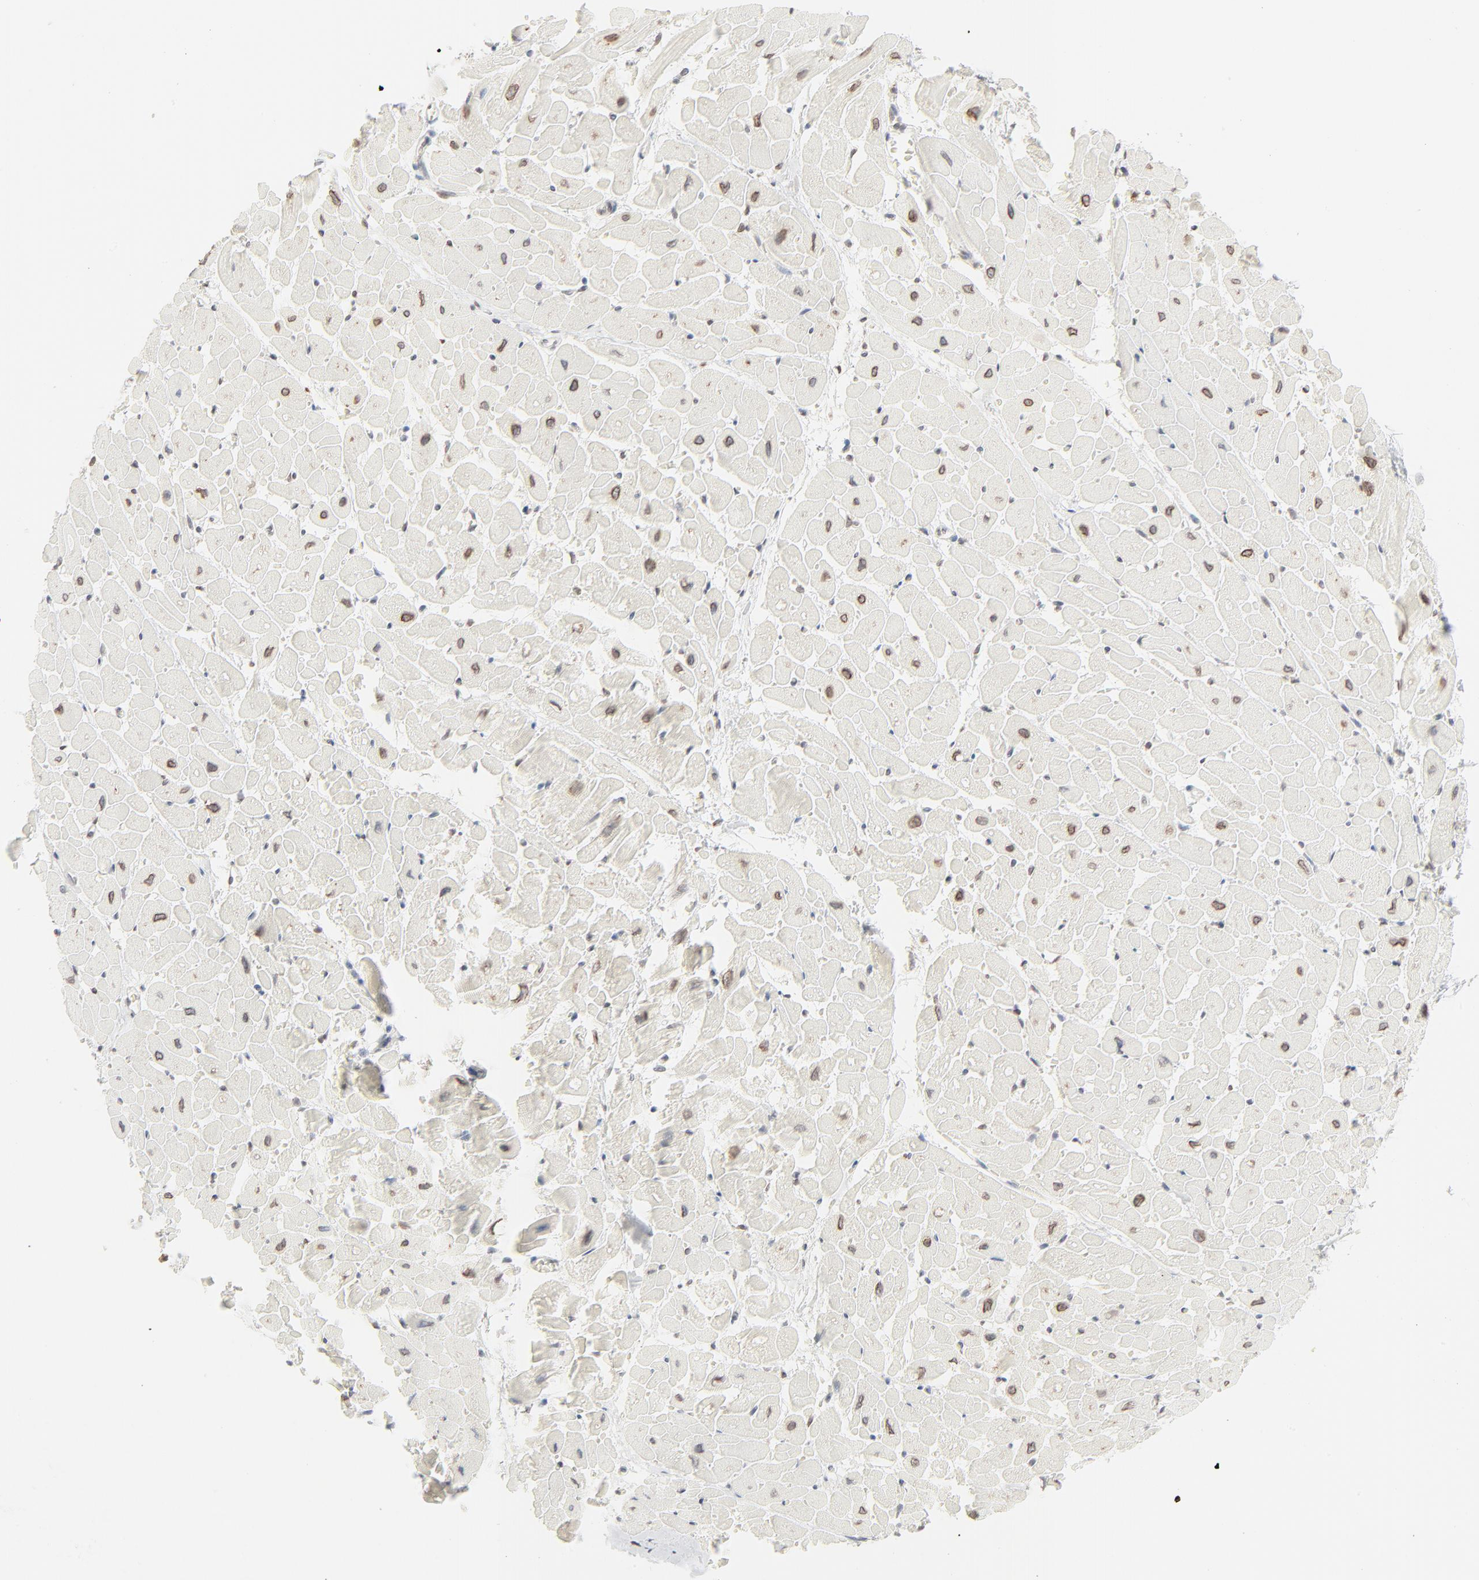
{"staining": {"intensity": "weak", "quantity": "25%-75%", "location": "cytoplasmic/membranous,nuclear"}, "tissue": "heart muscle", "cell_type": "Cardiomyocytes", "image_type": "normal", "snomed": [{"axis": "morphology", "description": "Normal tissue, NOS"}, {"axis": "topography", "description": "Heart"}], "caption": "Heart muscle stained with immunohistochemistry demonstrates weak cytoplasmic/membranous,nuclear positivity in approximately 25%-75% of cardiomyocytes.", "gene": "MAD1L1", "patient": {"sex": "male", "age": 45}}